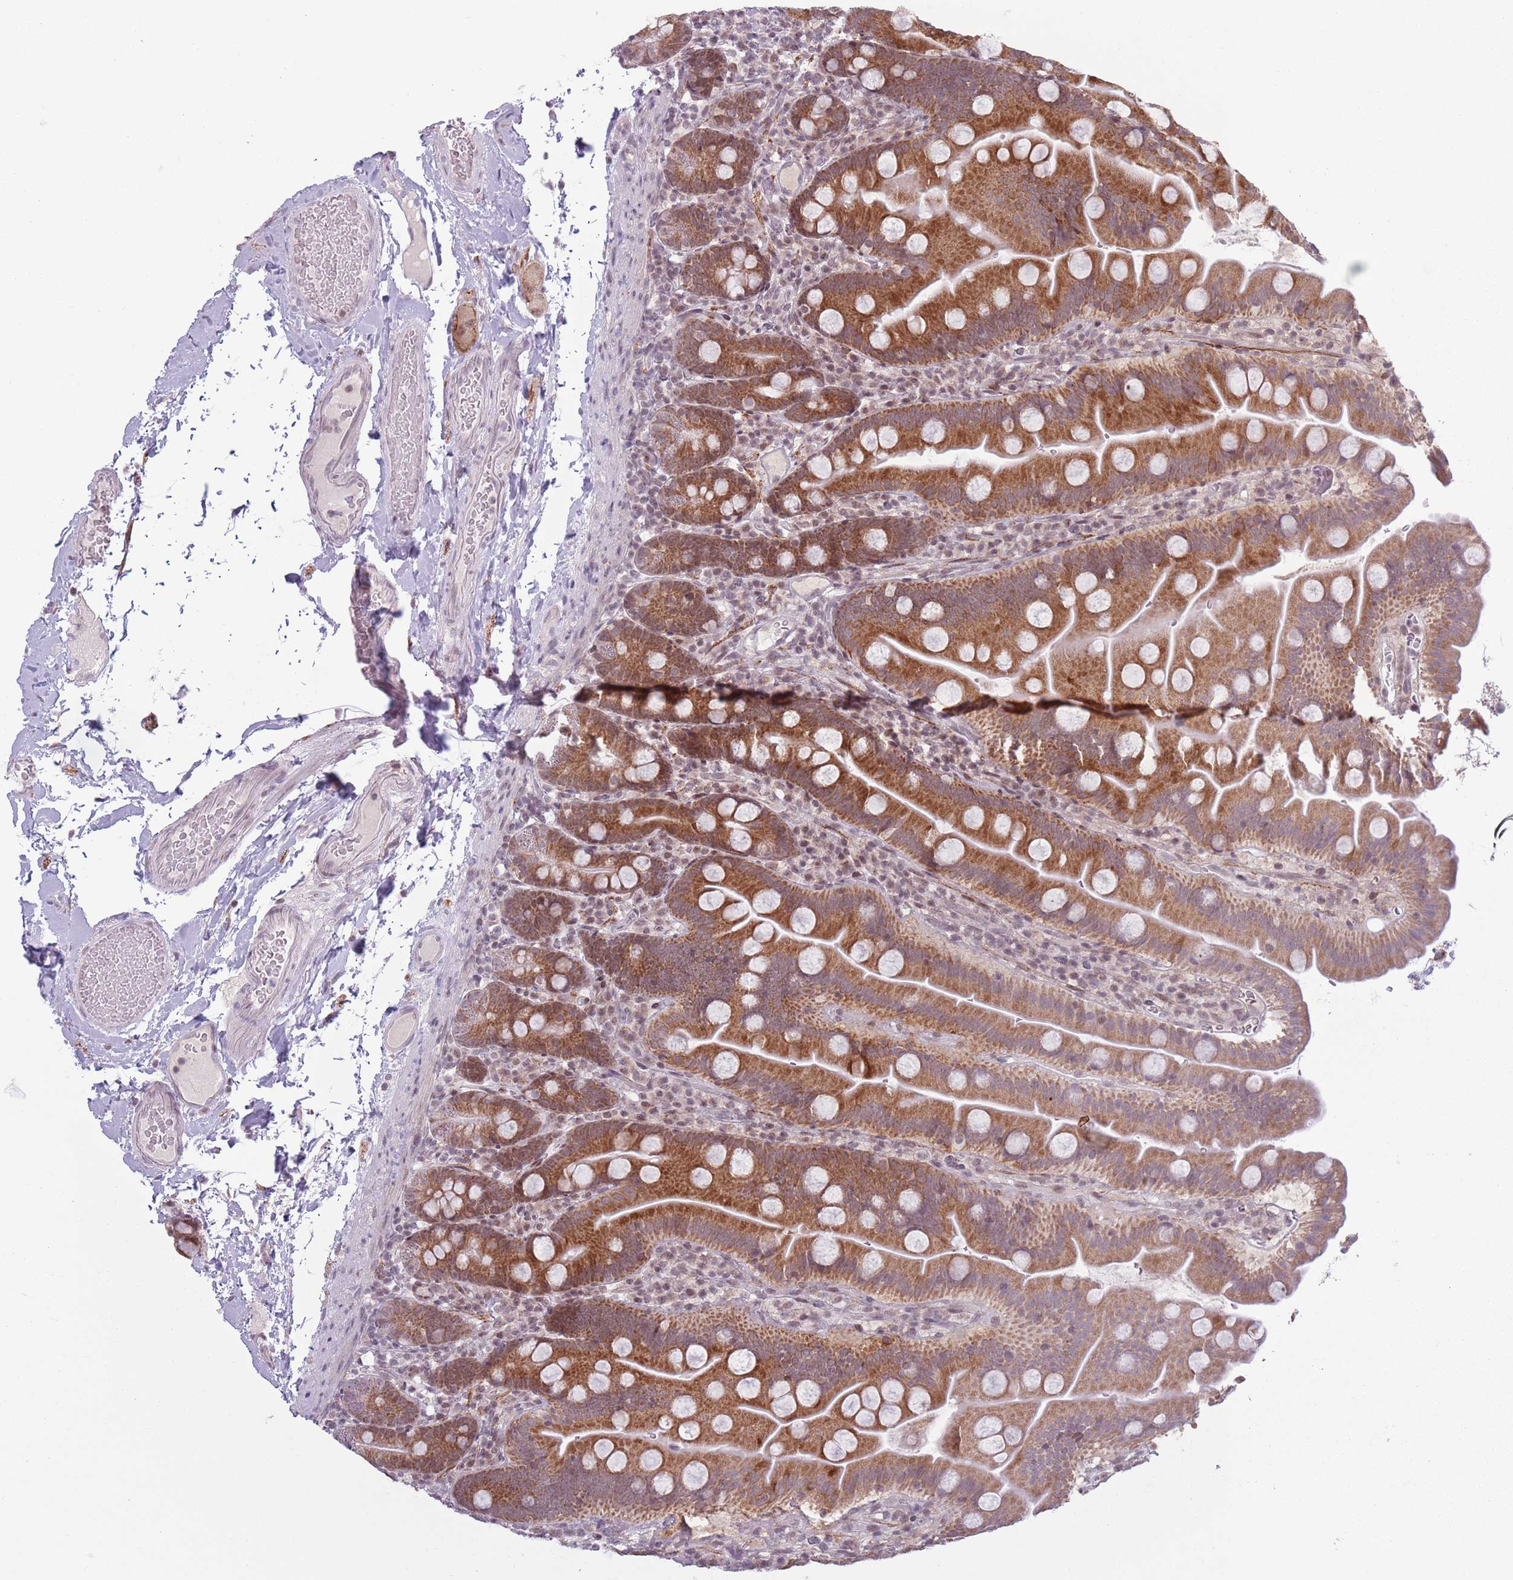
{"staining": {"intensity": "moderate", "quantity": ">75%", "location": "cytoplasmic/membranous"}, "tissue": "small intestine", "cell_type": "Glandular cells", "image_type": "normal", "snomed": [{"axis": "morphology", "description": "Normal tissue, NOS"}, {"axis": "topography", "description": "Small intestine"}], "caption": "Small intestine stained with immunohistochemistry (IHC) demonstrates moderate cytoplasmic/membranous positivity in about >75% of glandular cells. (Stains: DAB (3,3'-diaminobenzidine) in brown, nuclei in blue, Microscopy: brightfield microscopy at high magnification).", "gene": "MRPL34", "patient": {"sex": "female", "age": 68}}